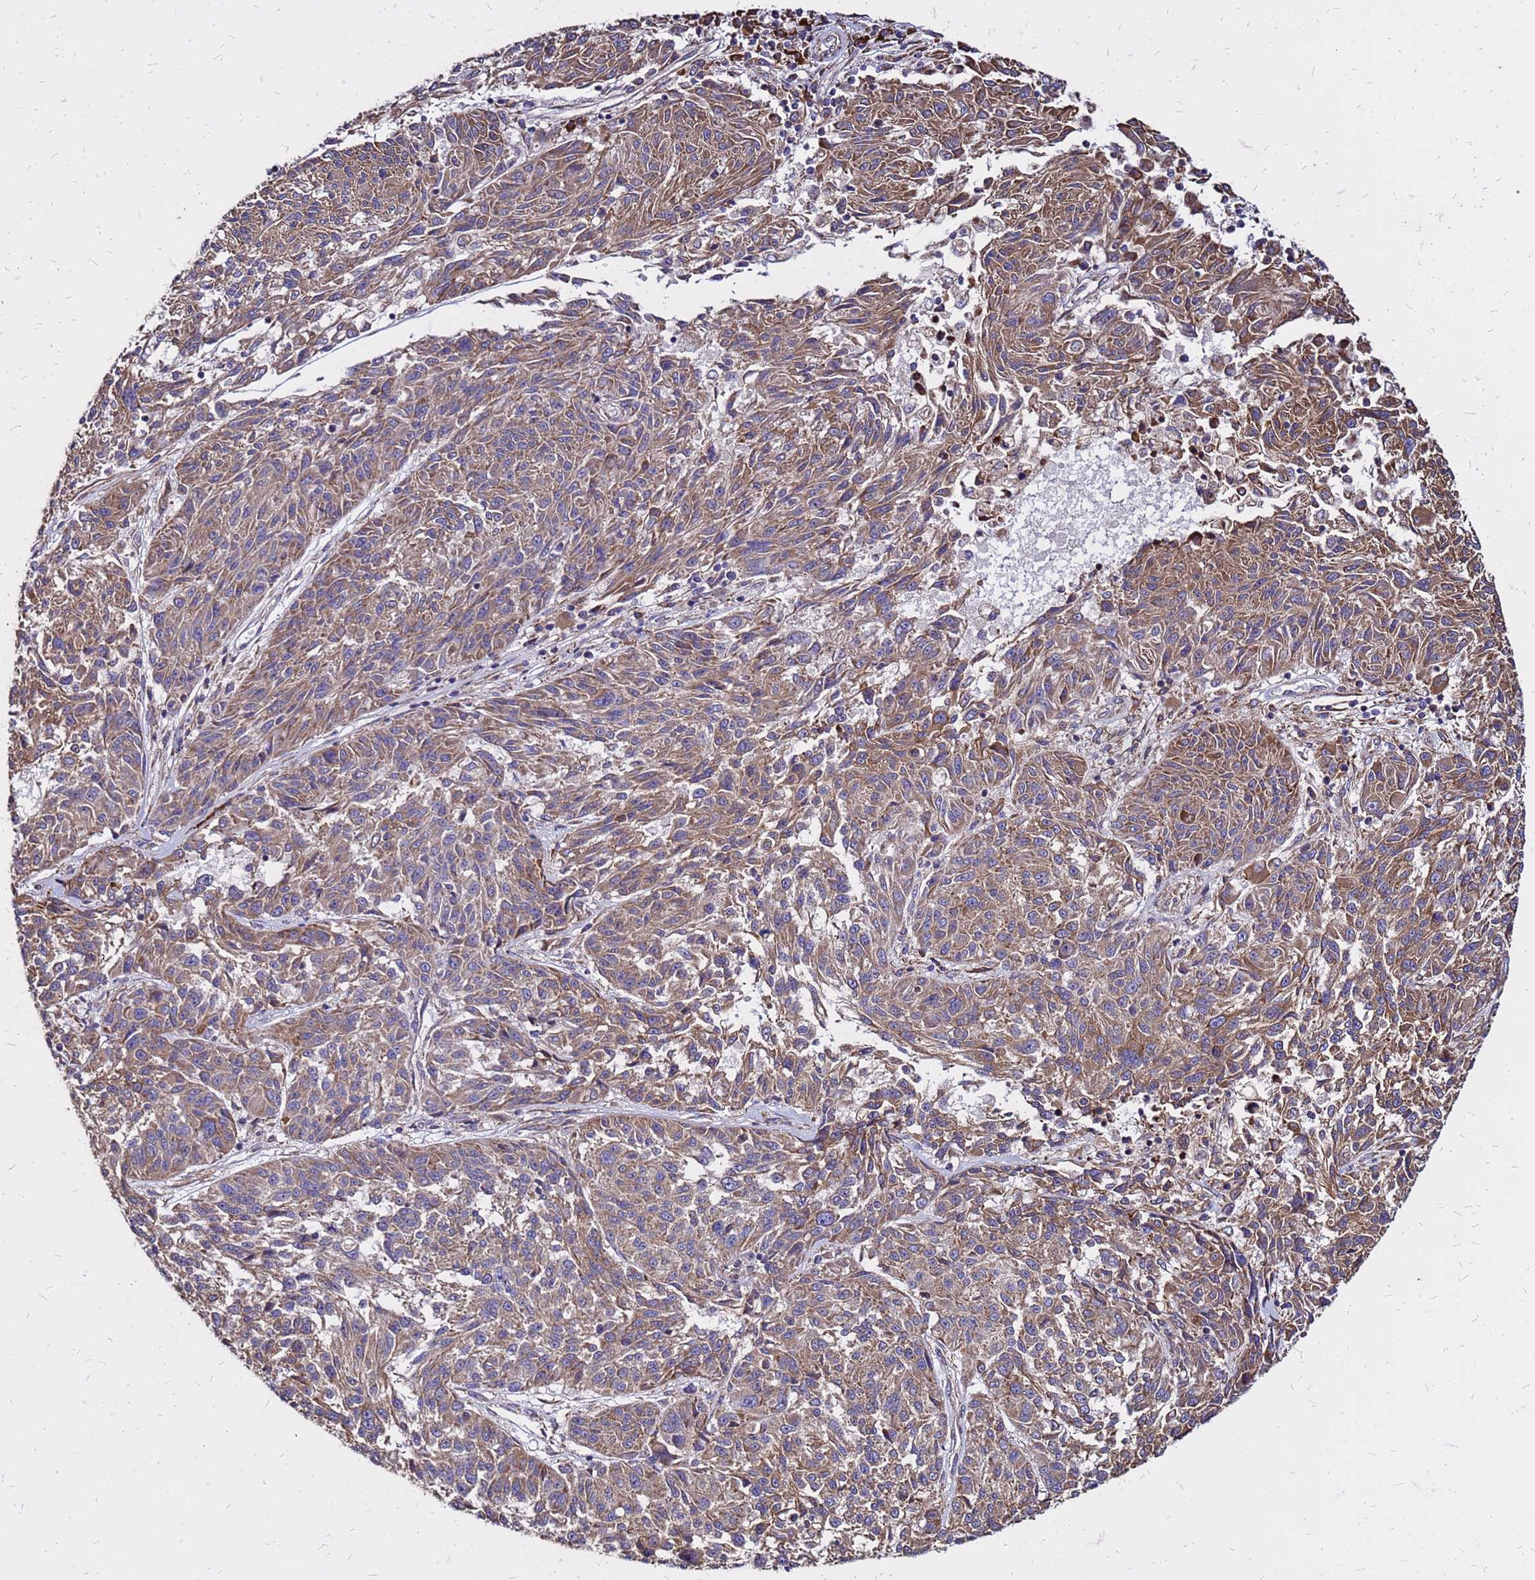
{"staining": {"intensity": "moderate", "quantity": ">75%", "location": "cytoplasmic/membranous"}, "tissue": "melanoma", "cell_type": "Tumor cells", "image_type": "cancer", "snomed": [{"axis": "morphology", "description": "Malignant melanoma, NOS"}, {"axis": "topography", "description": "Skin"}], "caption": "Immunohistochemistry micrograph of human malignant melanoma stained for a protein (brown), which demonstrates medium levels of moderate cytoplasmic/membranous positivity in approximately >75% of tumor cells.", "gene": "VMO1", "patient": {"sex": "male", "age": 53}}